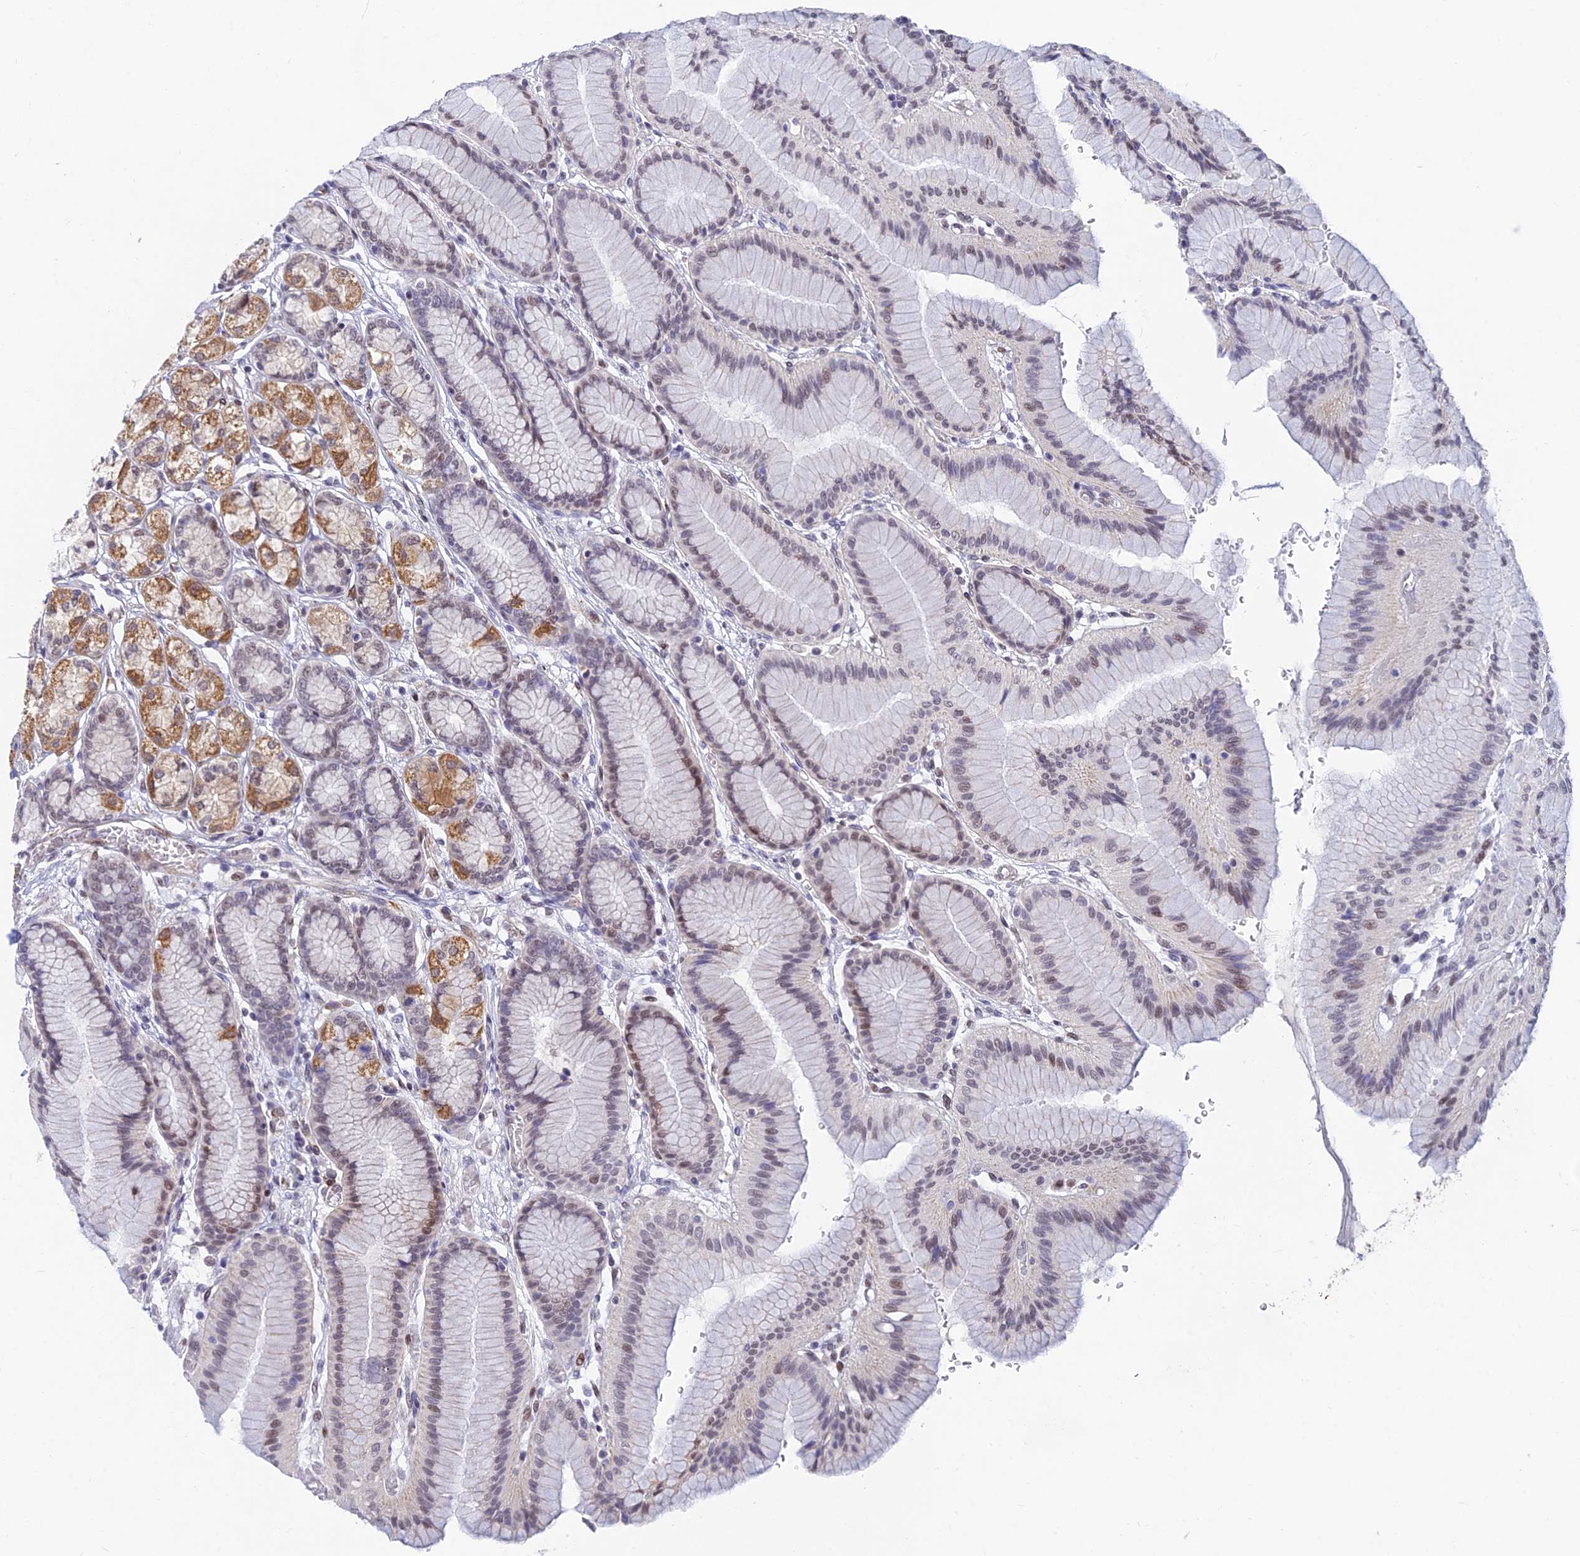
{"staining": {"intensity": "moderate", "quantity": "25%-75%", "location": "cytoplasmic/membranous,nuclear"}, "tissue": "stomach", "cell_type": "Glandular cells", "image_type": "normal", "snomed": [{"axis": "morphology", "description": "Normal tissue, NOS"}, {"axis": "morphology", "description": "Adenocarcinoma, NOS"}, {"axis": "morphology", "description": "Adenocarcinoma, High grade"}, {"axis": "topography", "description": "Stomach, upper"}, {"axis": "topography", "description": "Stomach"}], "caption": "Immunohistochemistry histopathology image of benign stomach: stomach stained using IHC displays medium levels of moderate protein expression localized specifically in the cytoplasmic/membranous,nuclear of glandular cells, appearing as a cytoplasmic/membranous,nuclear brown color.", "gene": "CLK4", "patient": {"sex": "female", "age": 65}}